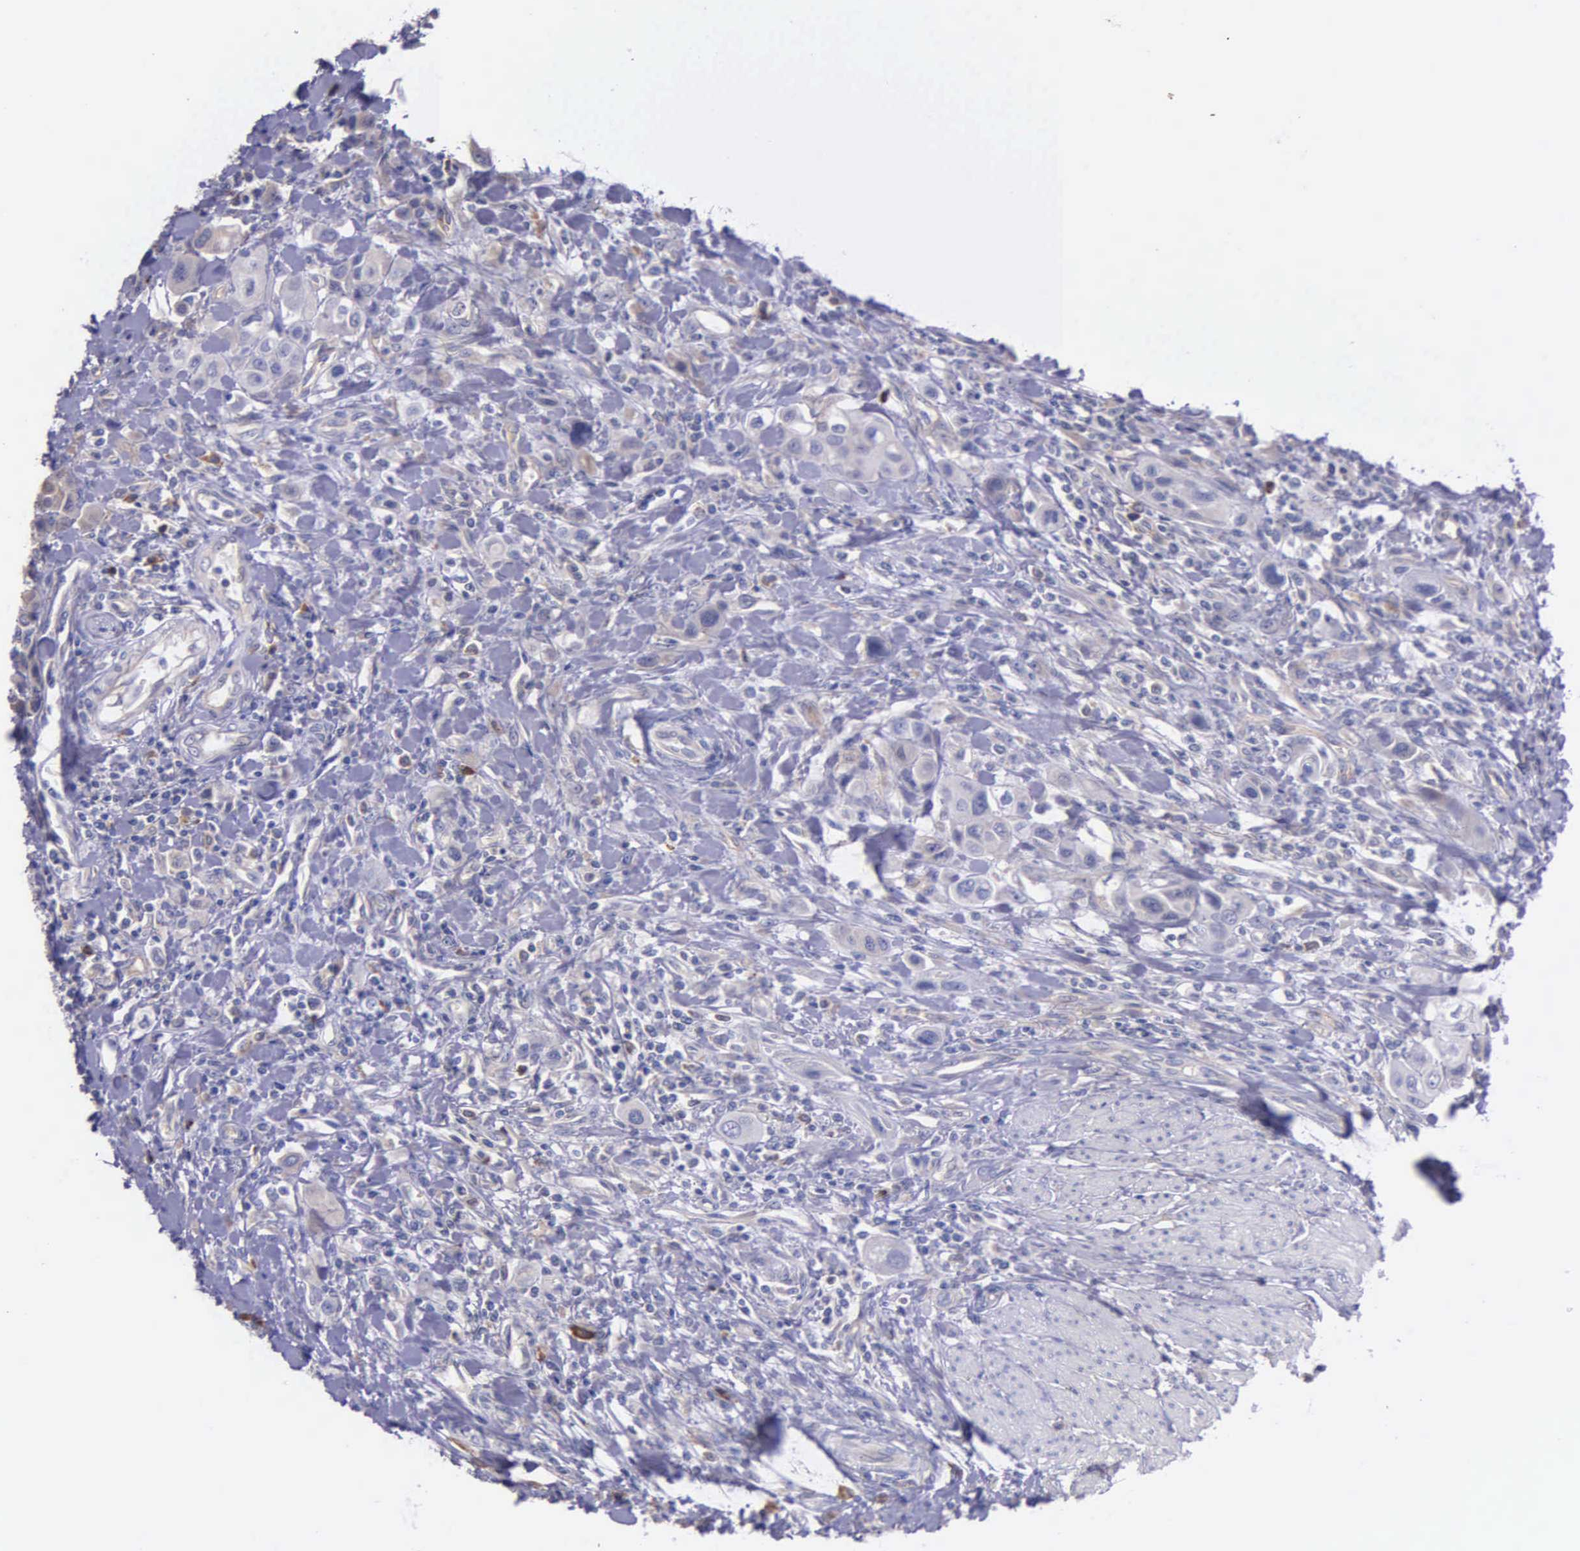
{"staining": {"intensity": "negative", "quantity": "none", "location": "none"}, "tissue": "urothelial cancer", "cell_type": "Tumor cells", "image_type": "cancer", "snomed": [{"axis": "morphology", "description": "Urothelial carcinoma, High grade"}, {"axis": "topography", "description": "Urinary bladder"}], "caption": "This is an immunohistochemistry image of human high-grade urothelial carcinoma. There is no staining in tumor cells.", "gene": "ZC3H12B", "patient": {"sex": "male", "age": 50}}